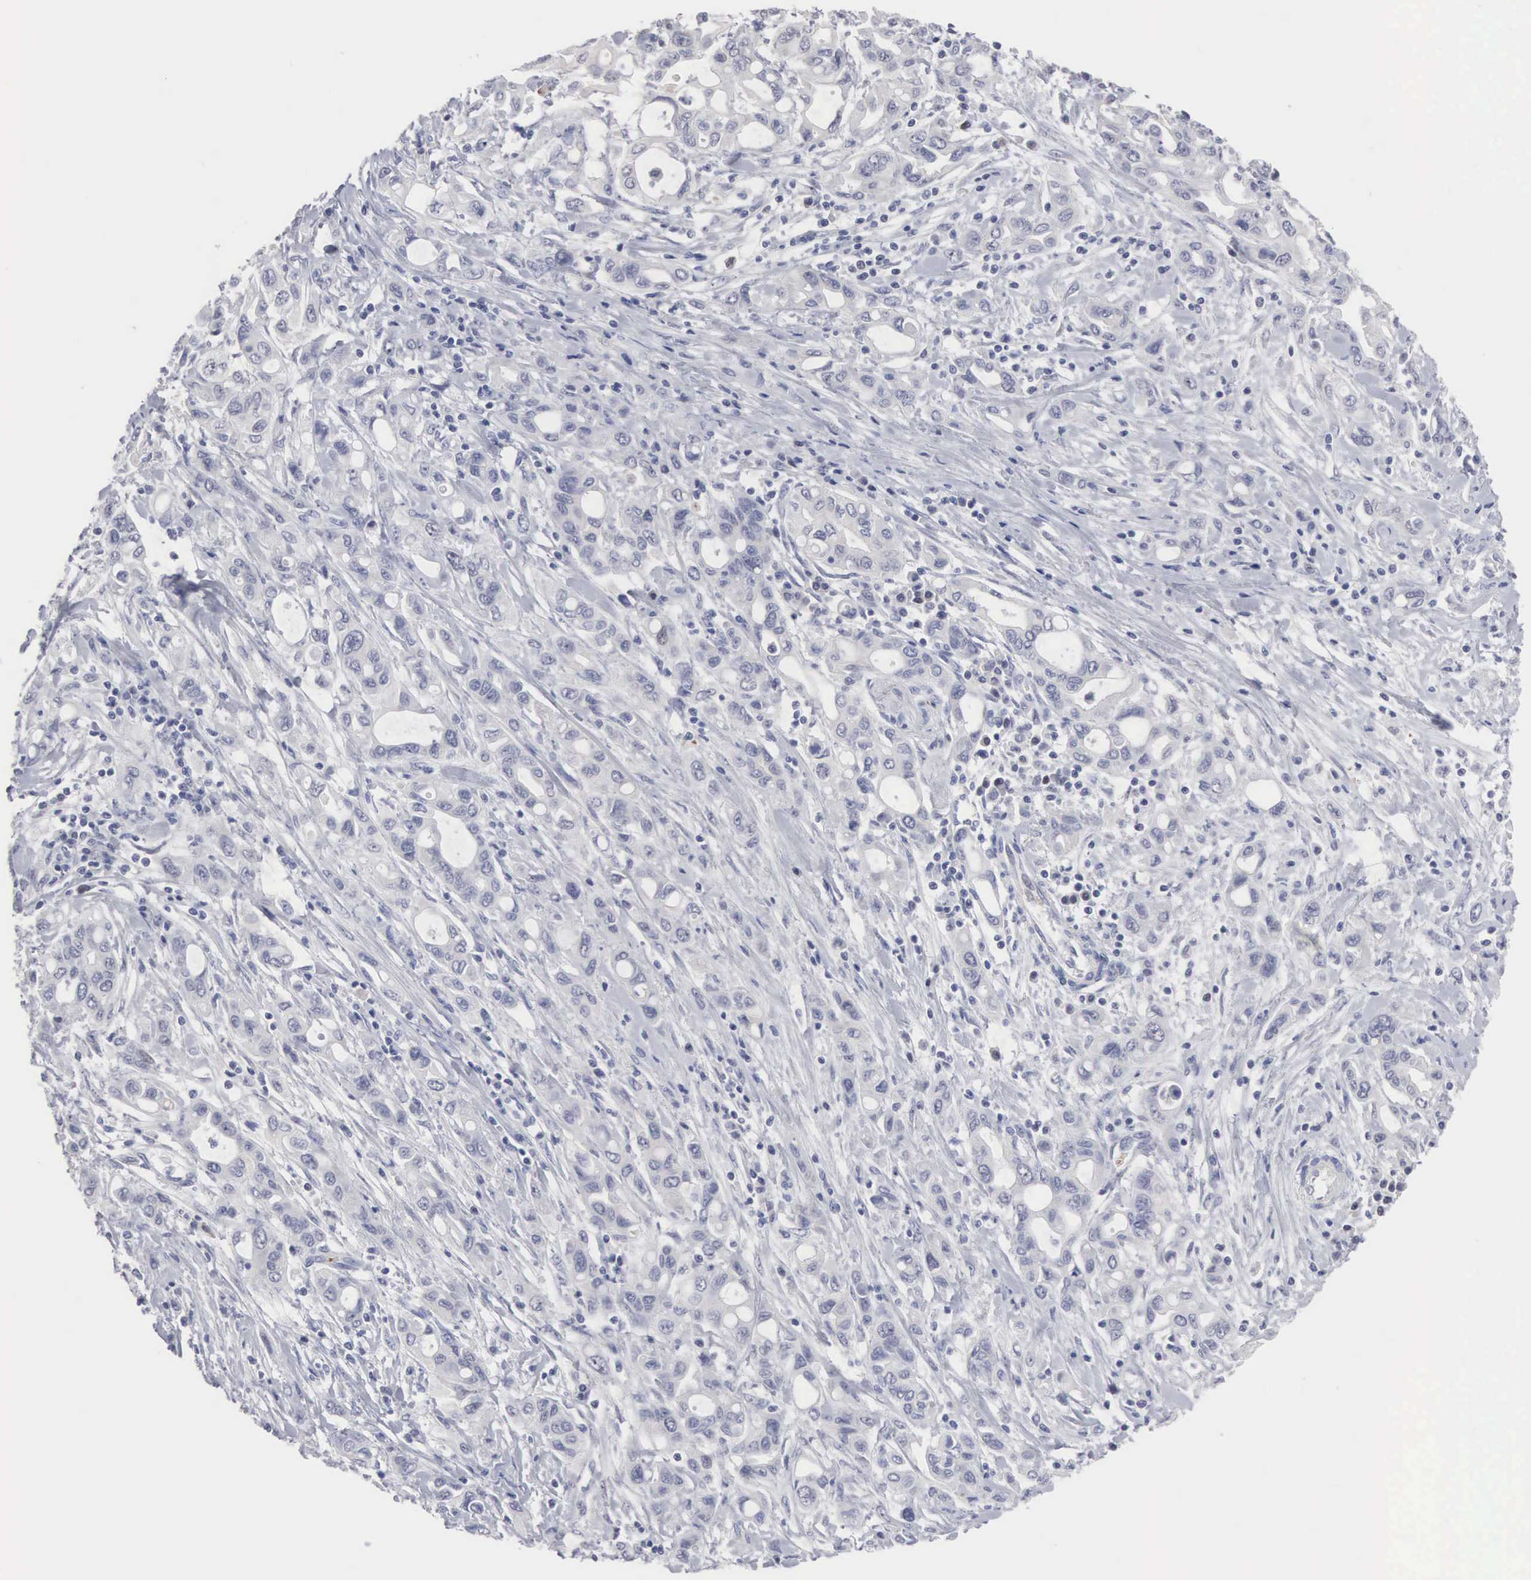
{"staining": {"intensity": "negative", "quantity": "none", "location": "none"}, "tissue": "pancreatic cancer", "cell_type": "Tumor cells", "image_type": "cancer", "snomed": [{"axis": "morphology", "description": "Adenocarcinoma, NOS"}, {"axis": "topography", "description": "Pancreas"}], "caption": "Immunohistochemistry histopathology image of neoplastic tissue: human pancreatic cancer (adenocarcinoma) stained with DAB displays no significant protein staining in tumor cells. (Stains: DAB (3,3'-diaminobenzidine) IHC with hematoxylin counter stain, Microscopy: brightfield microscopy at high magnification).", "gene": "ACOT4", "patient": {"sex": "female", "age": 57}}